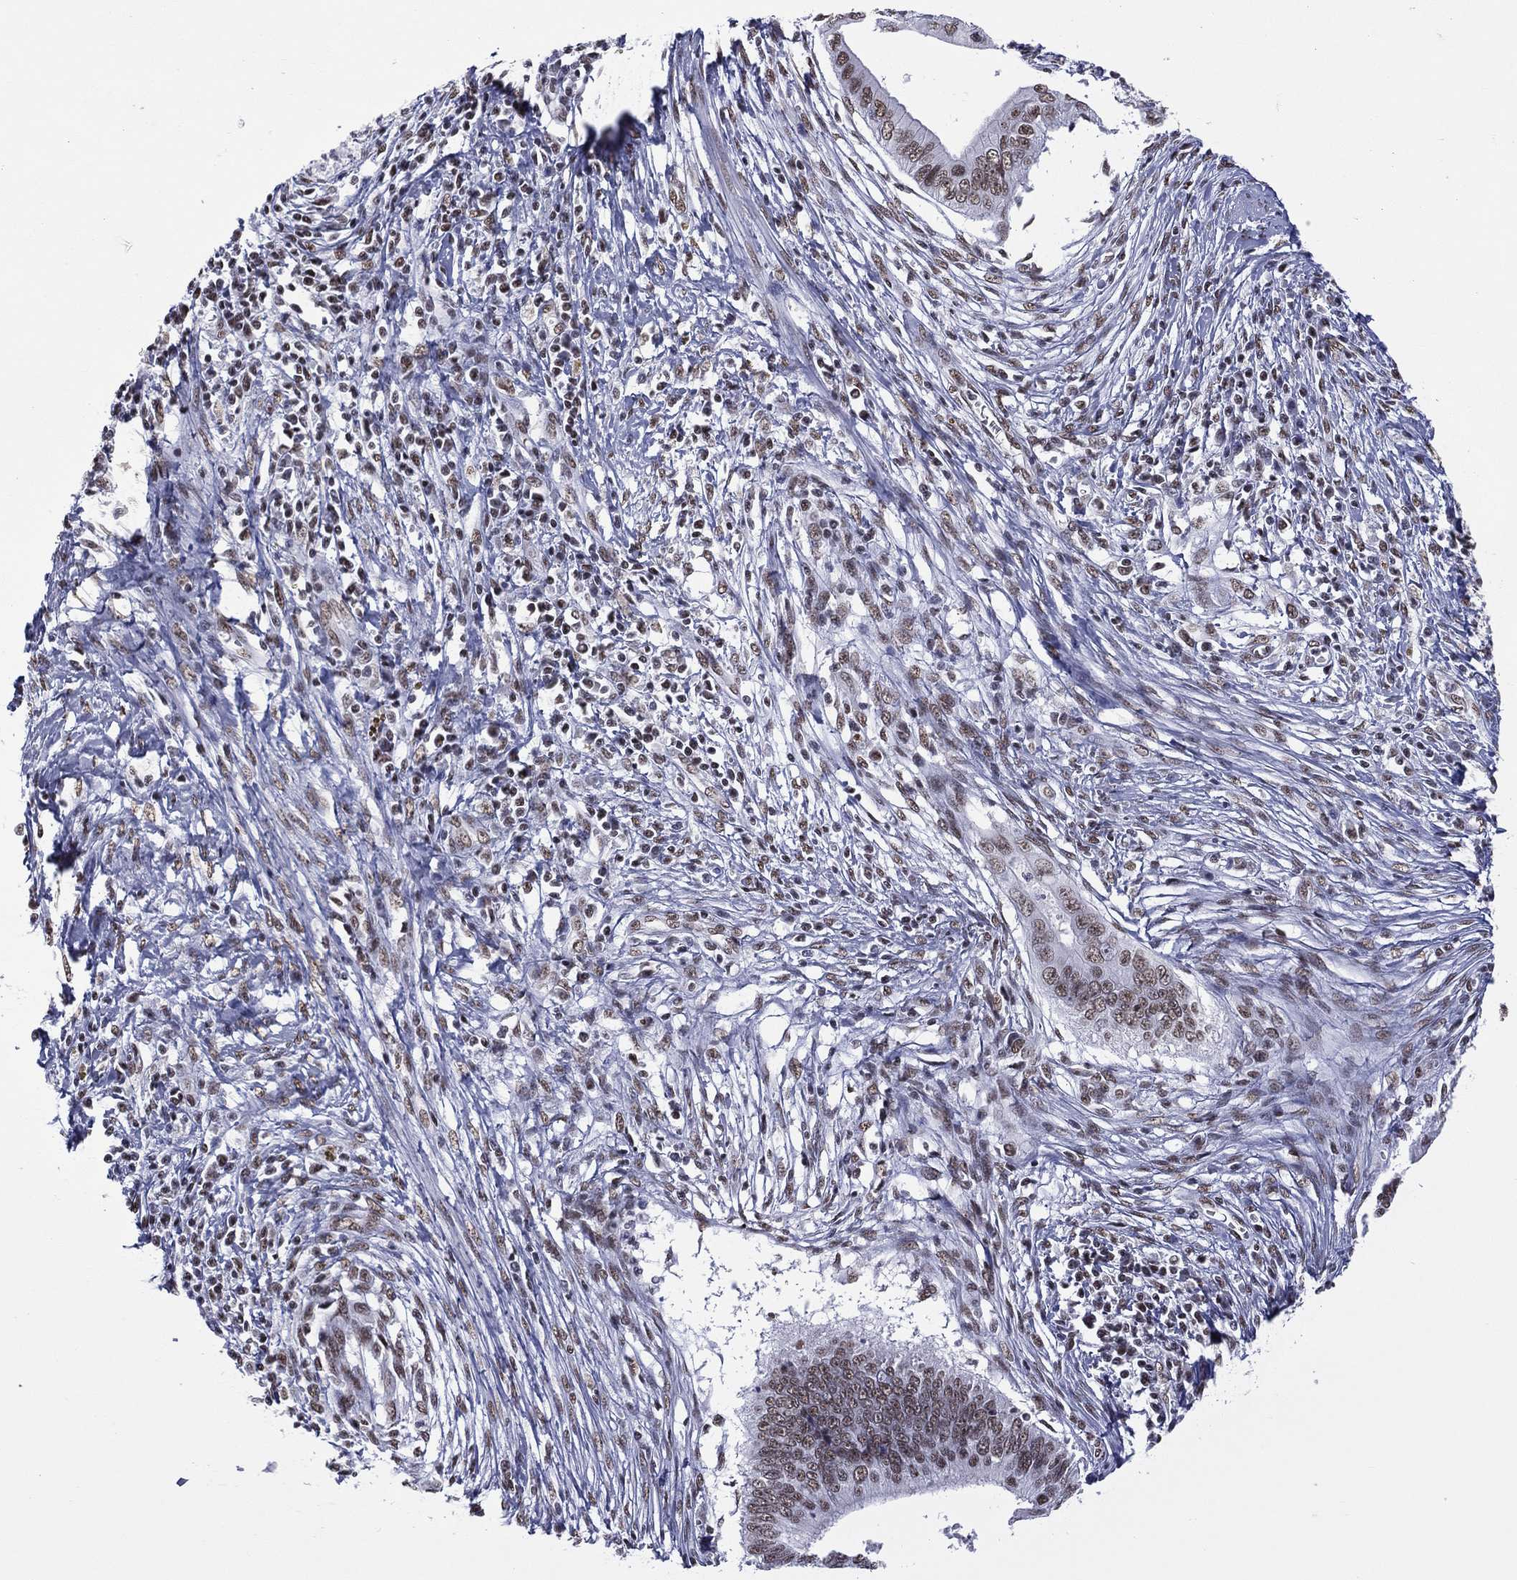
{"staining": {"intensity": "moderate", "quantity": ">75%", "location": "nuclear"}, "tissue": "cervical cancer", "cell_type": "Tumor cells", "image_type": "cancer", "snomed": [{"axis": "morphology", "description": "Adenocarcinoma, NOS"}, {"axis": "topography", "description": "Cervix"}], "caption": "Immunohistochemistry micrograph of neoplastic tissue: cervical cancer (adenocarcinoma) stained using immunohistochemistry (IHC) exhibits medium levels of moderate protein expression localized specifically in the nuclear of tumor cells, appearing as a nuclear brown color.", "gene": "ZNF7", "patient": {"sex": "female", "age": 42}}